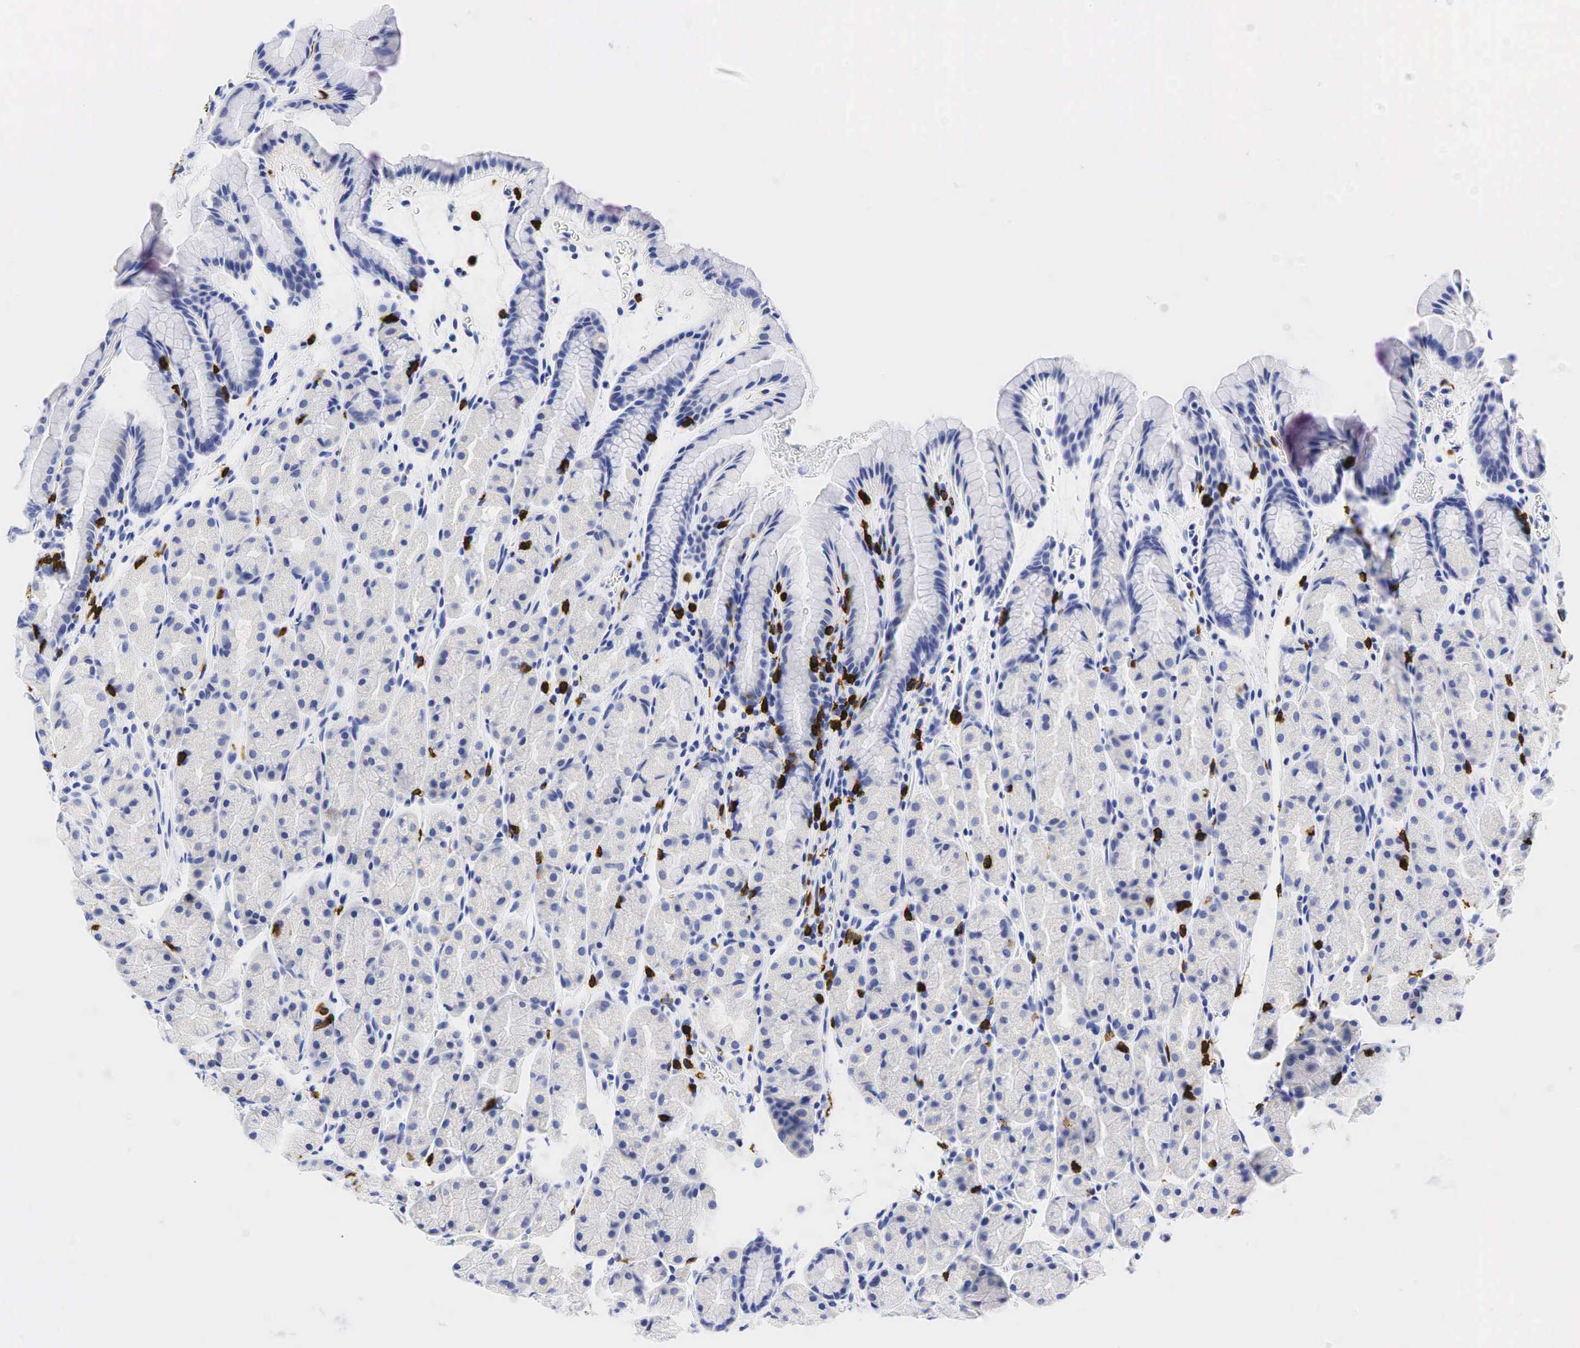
{"staining": {"intensity": "negative", "quantity": "none", "location": "none"}, "tissue": "stomach", "cell_type": "Glandular cells", "image_type": "normal", "snomed": [{"axis": "morphology", "description": "Adenocarcinoma, NOS"}, {"axis": "topography", "description": "Stomach, upper"}], "caption": "A photomicrograph of human stomach is negative for staining in glandular cells. (DAB immunohistochemistry (IHC) visualized using brightfield microscopy, high magnification).", "gene": "CD8A", "patient": {"sex": "male", "age": 47}}